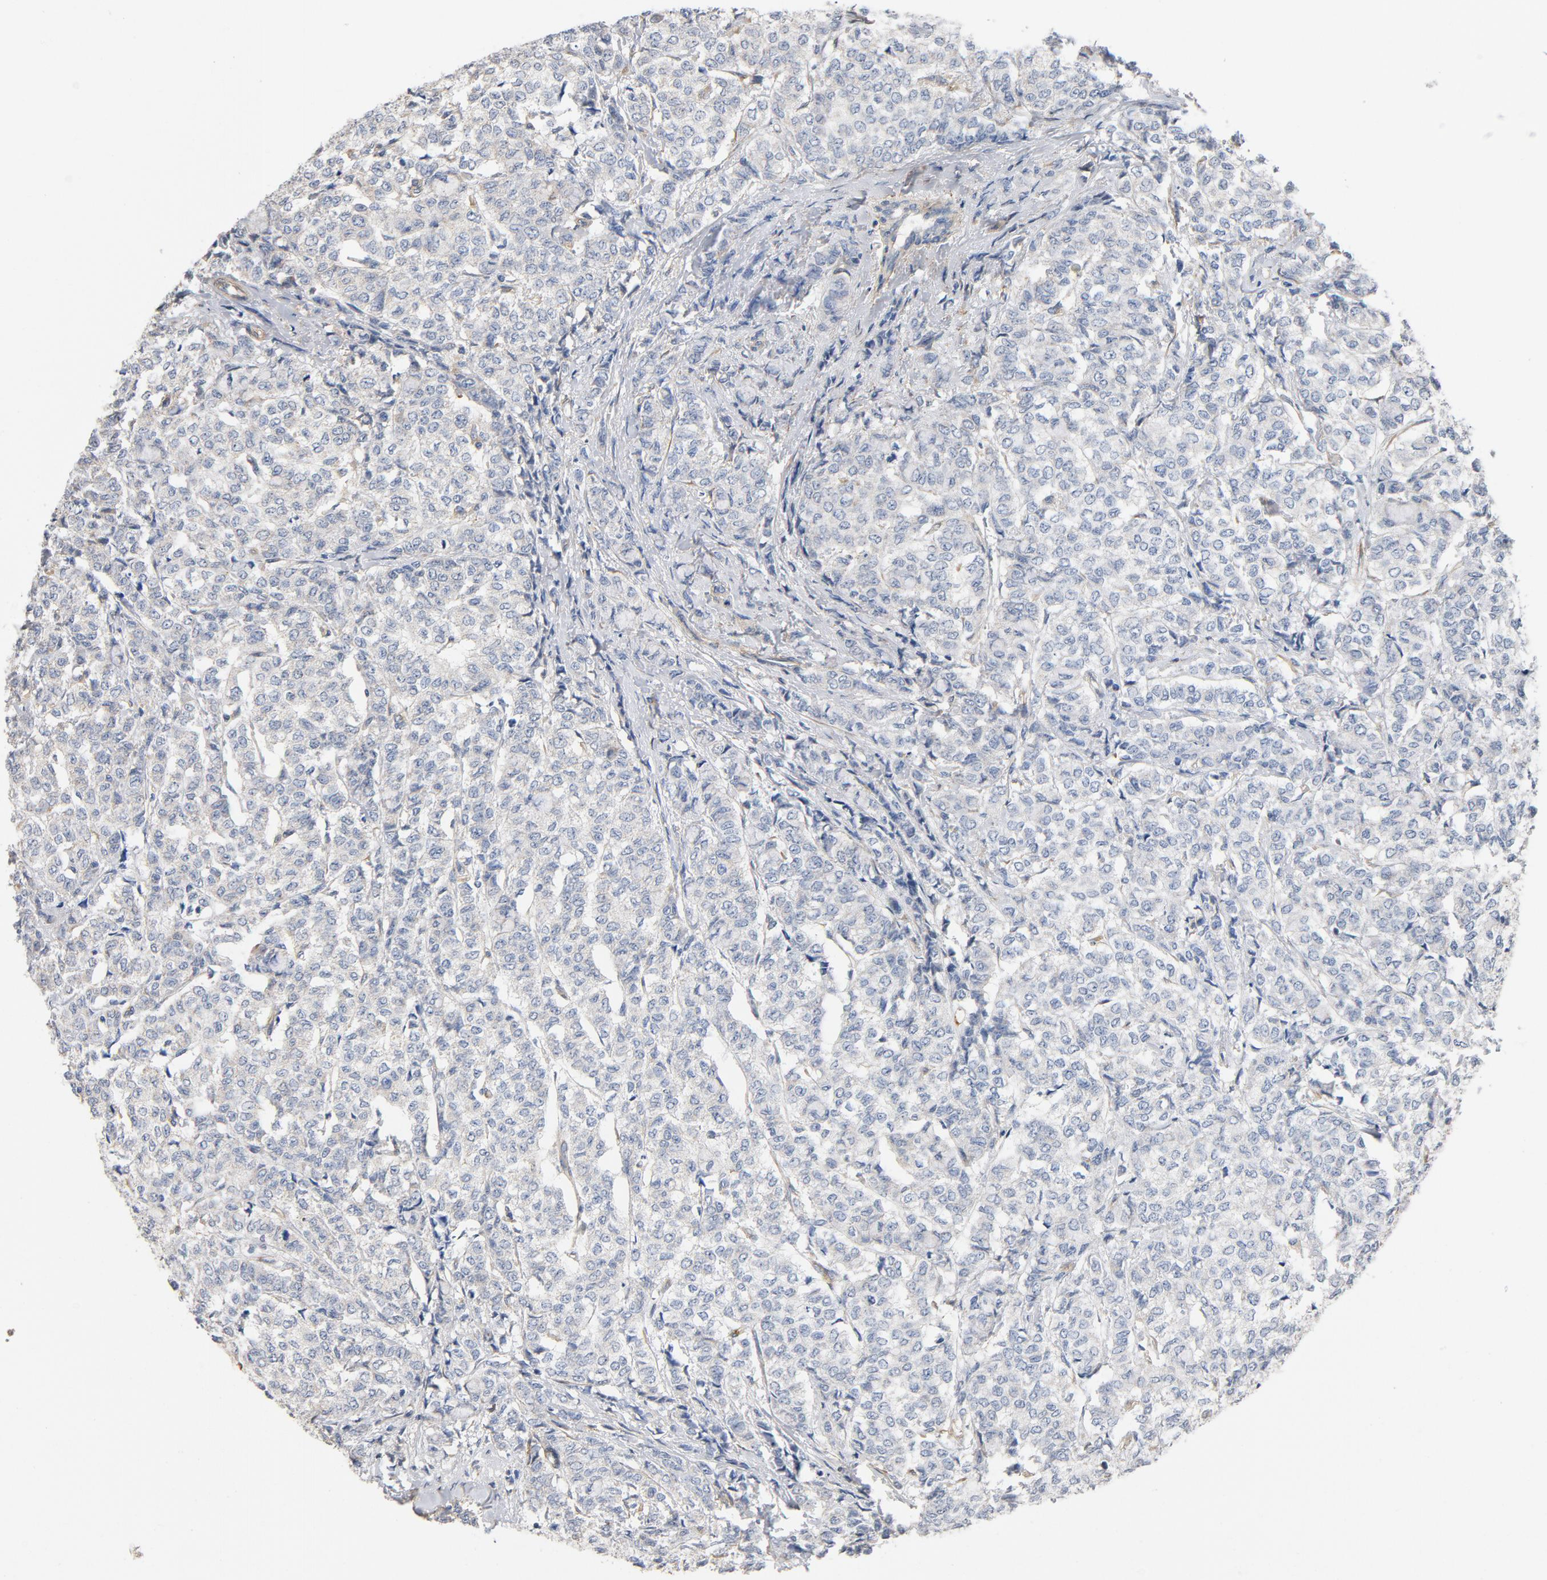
{"staining": {"intensity": "negative", "quantity": "none", "location": "none"}, "tissue": "breast cancer", "cell_type": "Tumor cells", "image_type": "cancer", "snomed": [{"axis": "morphology", "description": "Lobular carcinoma"}, {"axis": "topography", "description": "Breast"}], "caption": "Tumor cells are negative for protein expression in human breast lobular carcinoma. (Brightfield microscopy of DAB (3,3'-diaminobenzidine) immunohistochemistry (IHC) at high magnification).", "gene": "ILK", "patient": {"sex": "female", "age": 60}}